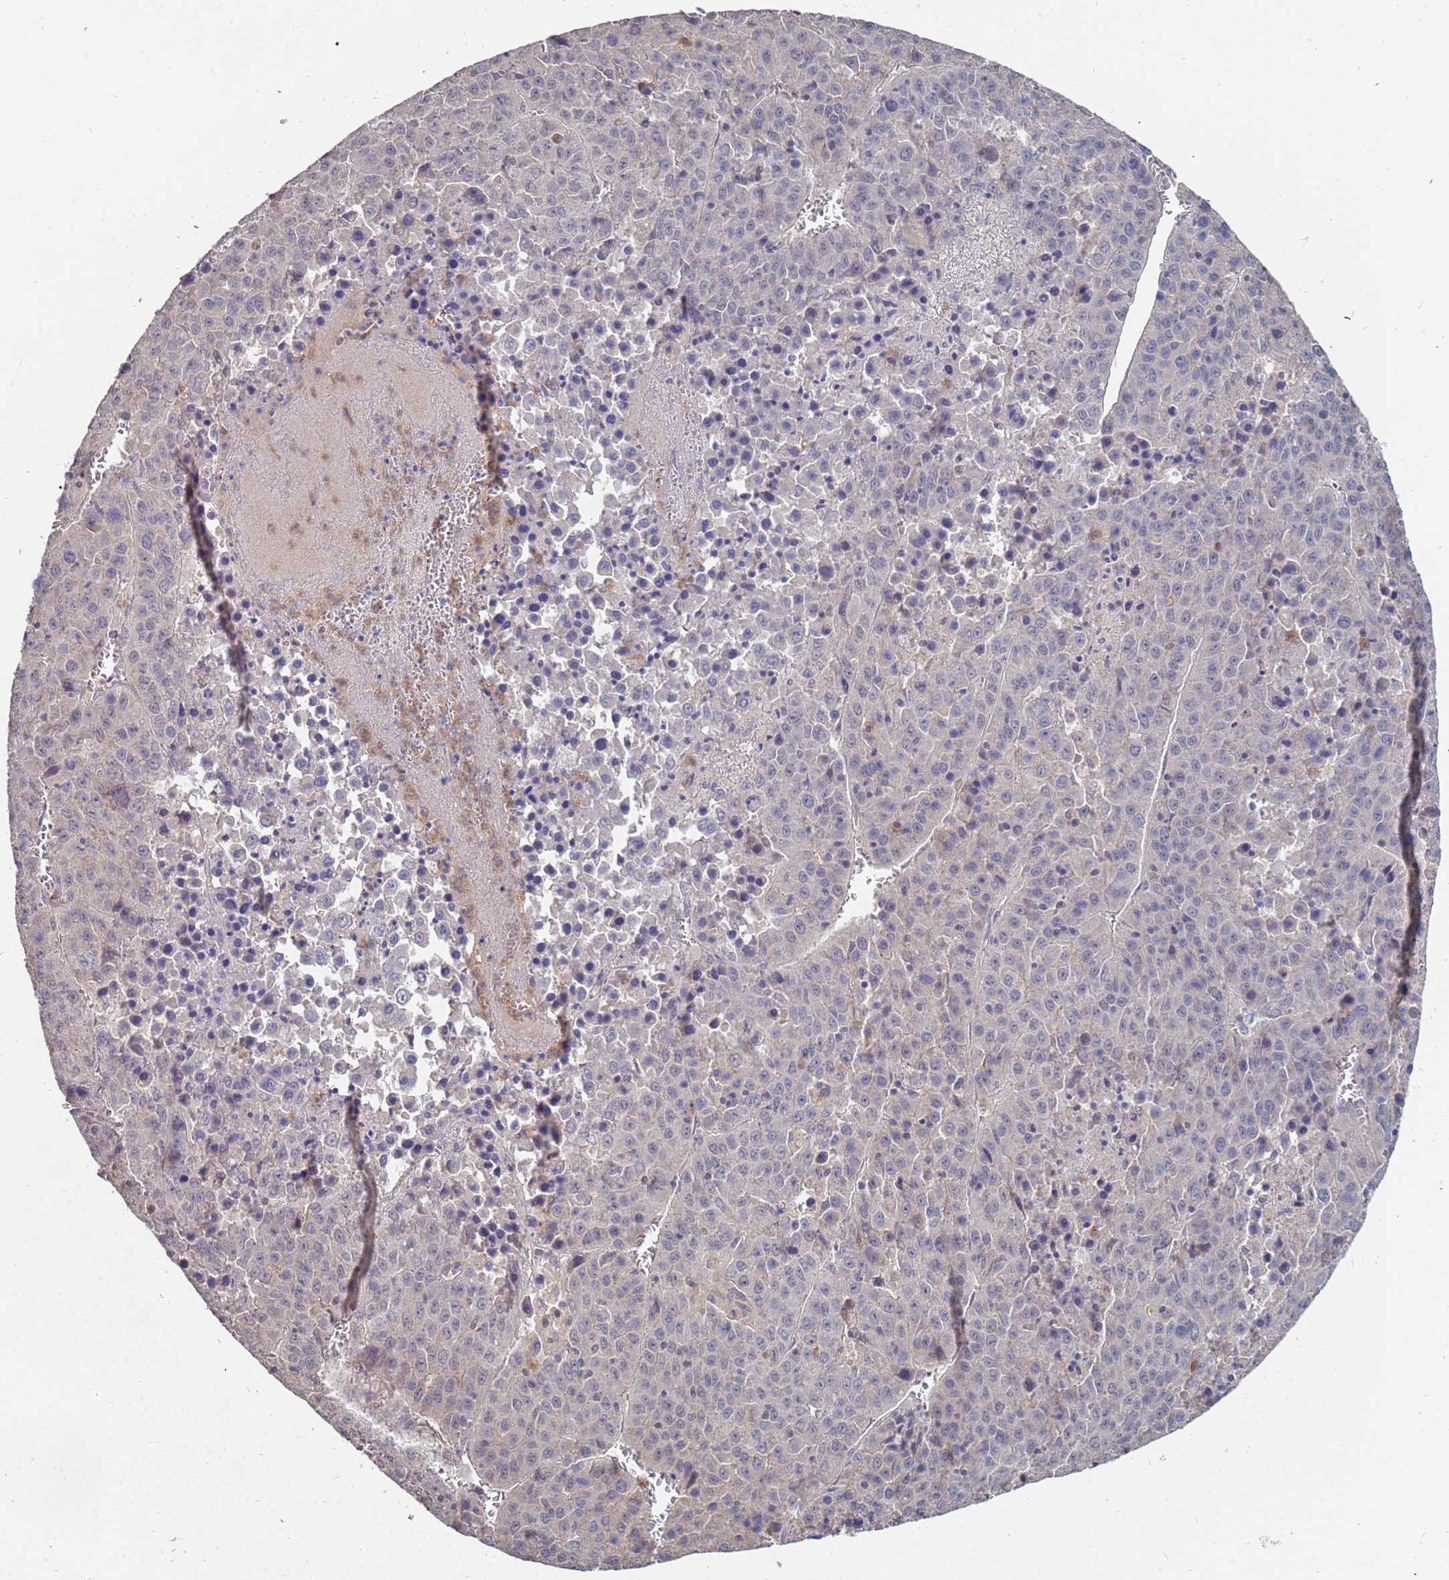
{"staining": {"intensity": "negative", "quantity": "none", "location": "none"}, "tissue": "liver cancer", "cell_type": "Tumor cells", "image_type": "cancer", "snomed": [{"axis": "morphology", "description": "Carcinoma, Hepatocellular, NOS"}, {"axis": "topography", "description": "Liver"}], "caption": "Photomicrograph shows no protein expression in tumor cells of hepatocellular carcinoma (liver) tissue.", "gene": "TCEANC2", "patient": {"sex": "female", "age": 53}}